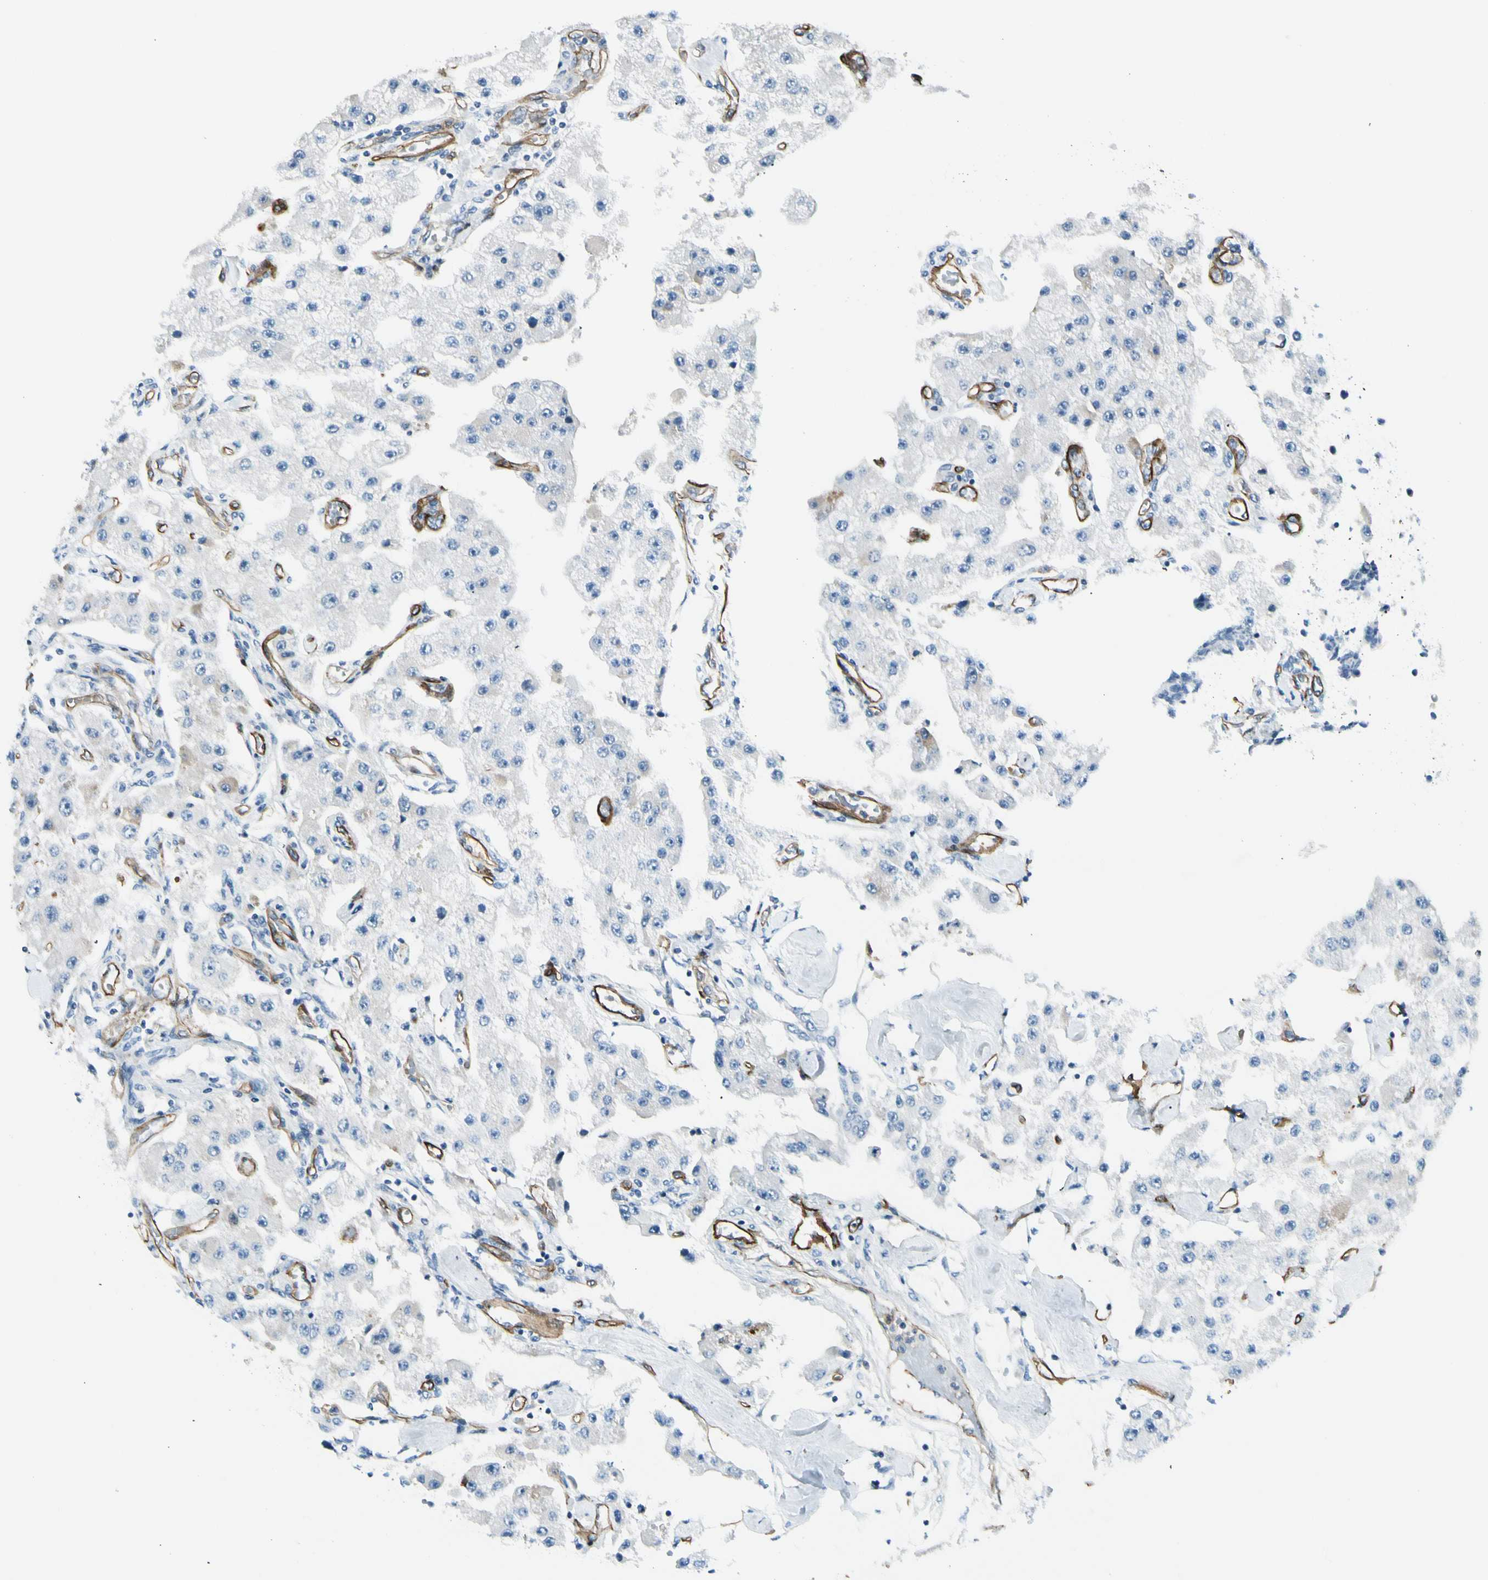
{"staining": {"intensity": "negative", "quantity": "none", "location": "none"}, "tissue": "carcinoid", "cell_type": "Tumor cells", "image_type": "cancer", "snomed": [{"axis": "morphology", "description": "Carcinoid, malignant, NOS"}, {"axis": "topography", "description": "Pancreas"}], "caption": "This is an IHC photomicrograph of human carcinoid. There is no expression in tumor cells.", "gene": "CD93", "patient": {"sex": "male", "age": 41}}